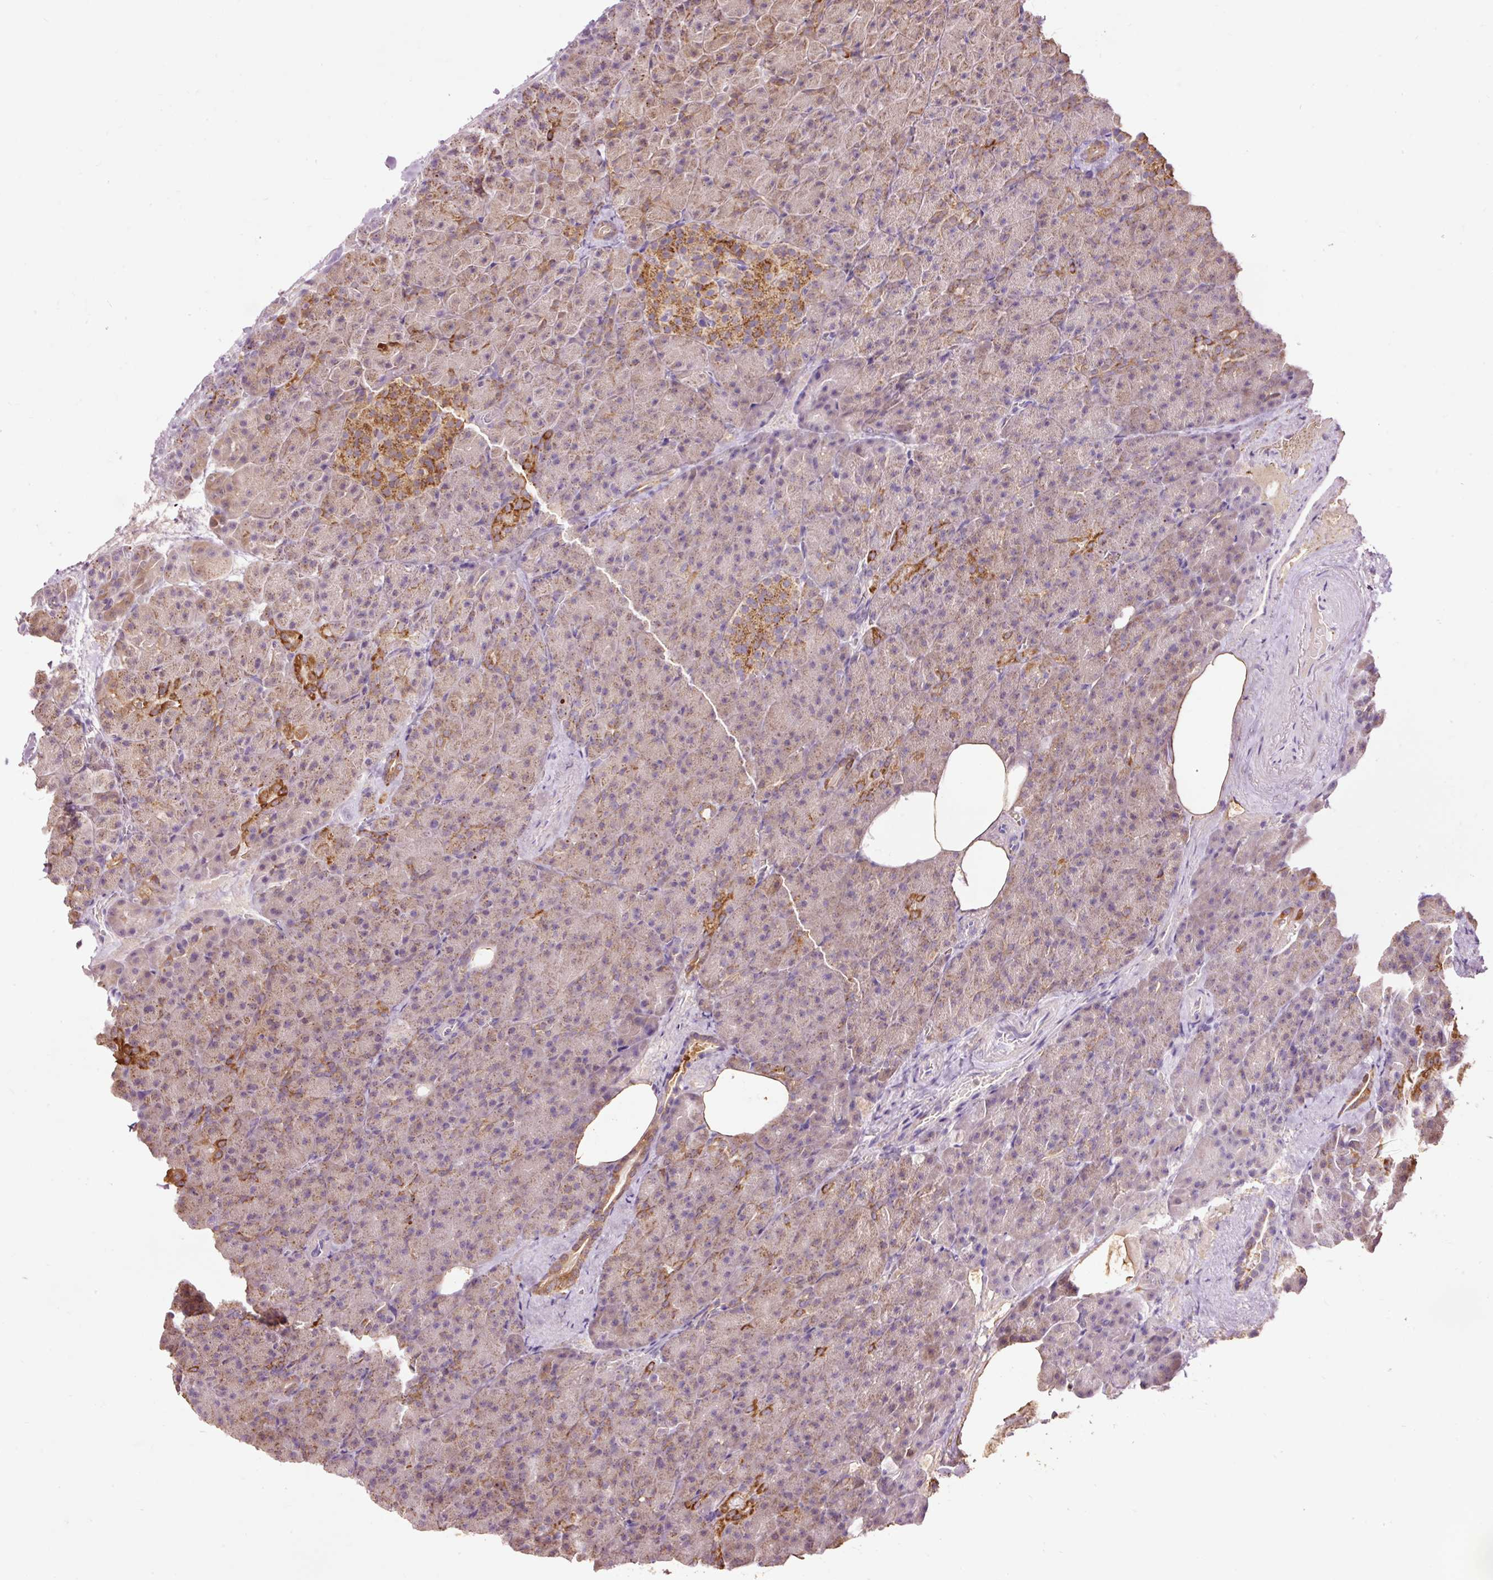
{"staining": {"intensity": "moderate", "quantity": "<25%", "location": "cytoplasmic/membranous"}, "tissue": "pancreas", "cell_type": "Exocrine glandular cells", "image_type": "normal", "snomed": [{"axis": "morphology", "description": "Normal tissue, NOS"}, {"axis": "topography", "description": "Pancreas"}], "caption": "DAB immunohistochemical staining of normal pancreas exhibits moderate cytoplasmic/membranous protein staining in approximately <25% of exocrine glandular cells.", "gene": "PRDX5", "patient": {"sex": "female", "age": 74}}